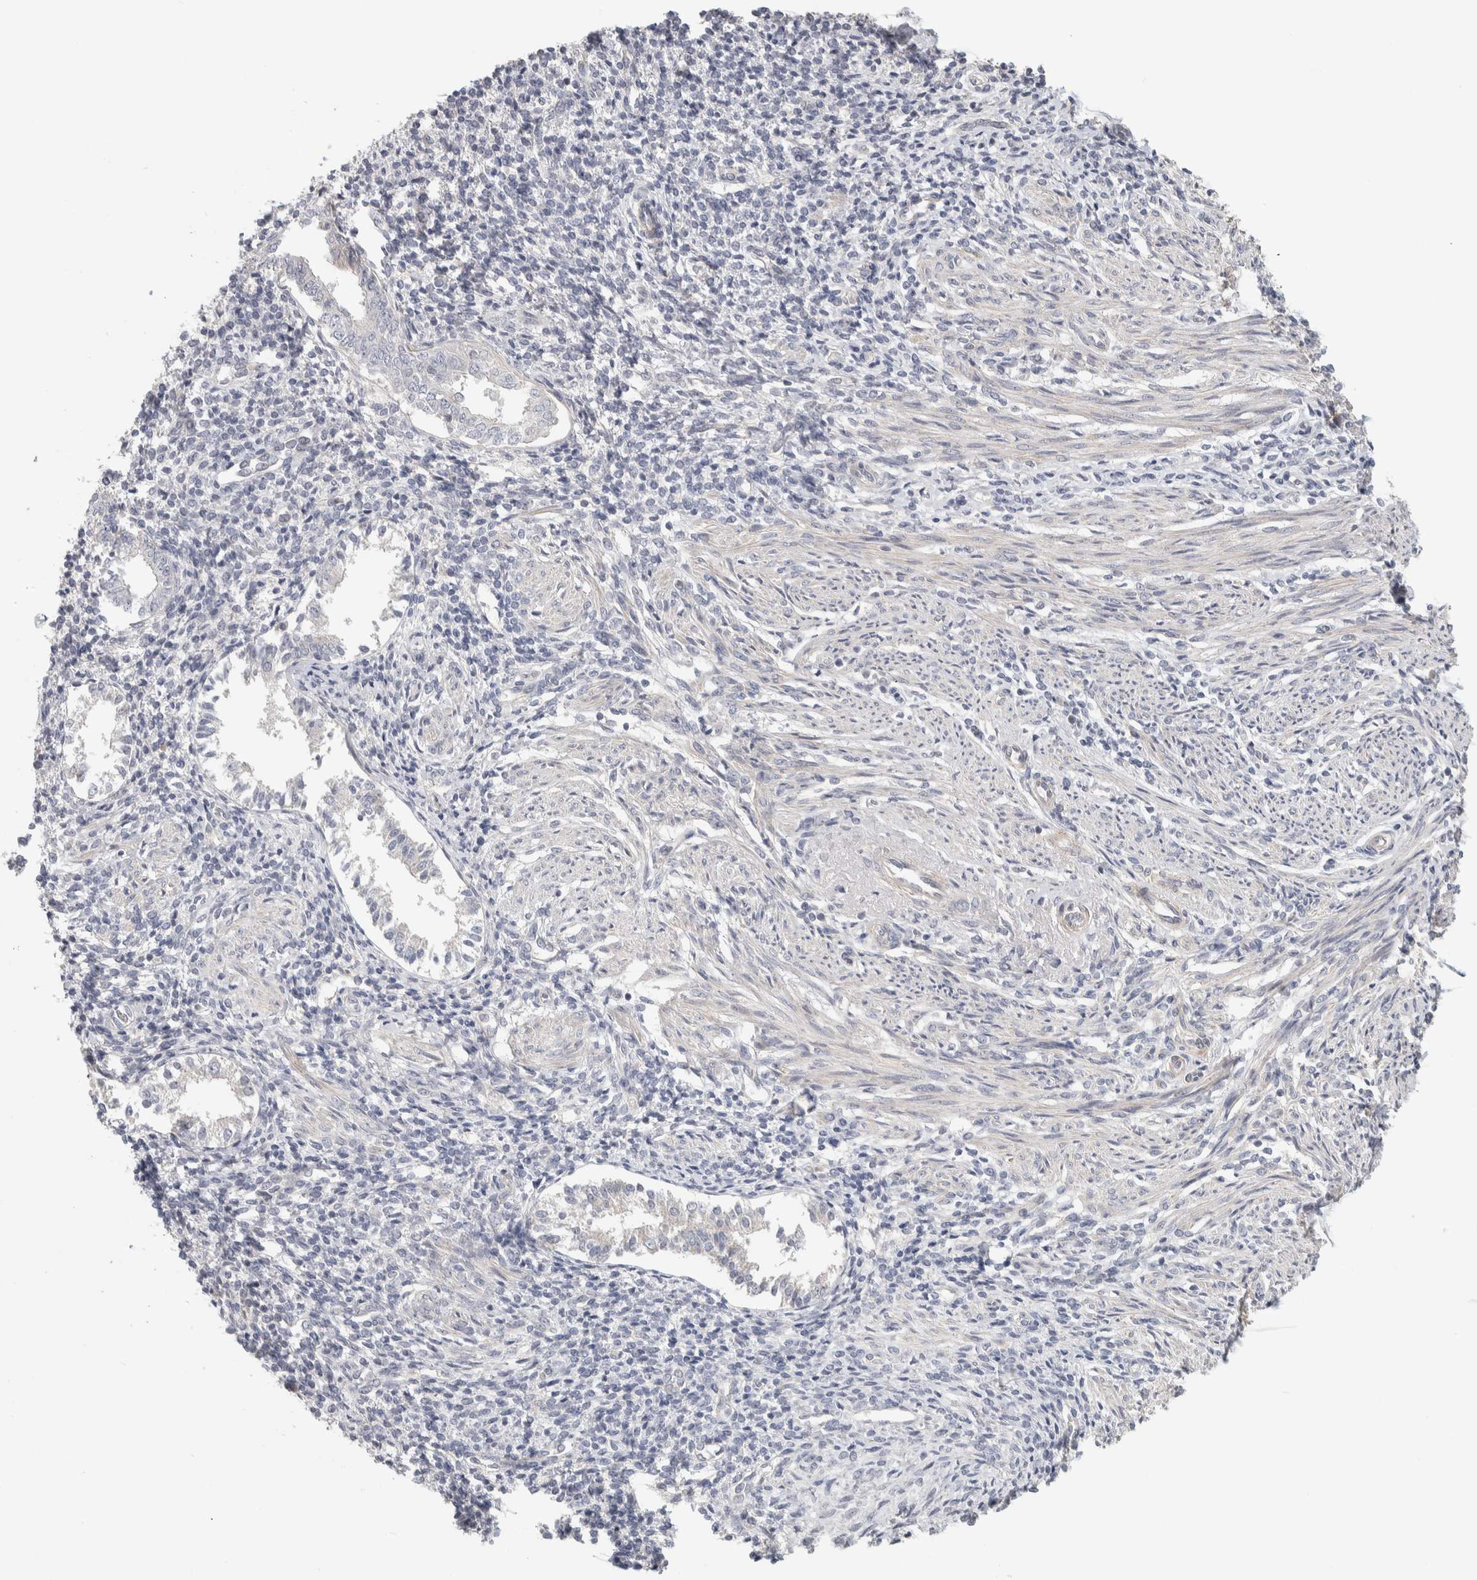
{"staining": {"intensity": "negative", "quantity": "none", "location": "none"}, "tissue": "endometrium", "cell_type": "Cells in endometrial stroma", "image_type": "normal", "snomed": [{"axis": "morphology", "description": "Normal tissue, NOS"}, {"axis": "topography", "description": "Endometrium"}], "caption": "High power microscopy photomicrograph of an immunohistochemistry (IHC) micrograph of benign endometrium, revealing no significant staining in cells in endometrial stroma. Brightfield microscopy of immunohistochemistry (IHC) stained with DAB (3,3'-diaminobenzidine) (brown) and hematoxylin (blue), captured at high magnification.", "gene": "DCXR", "patient": {"sex": "female", "age": 66}}